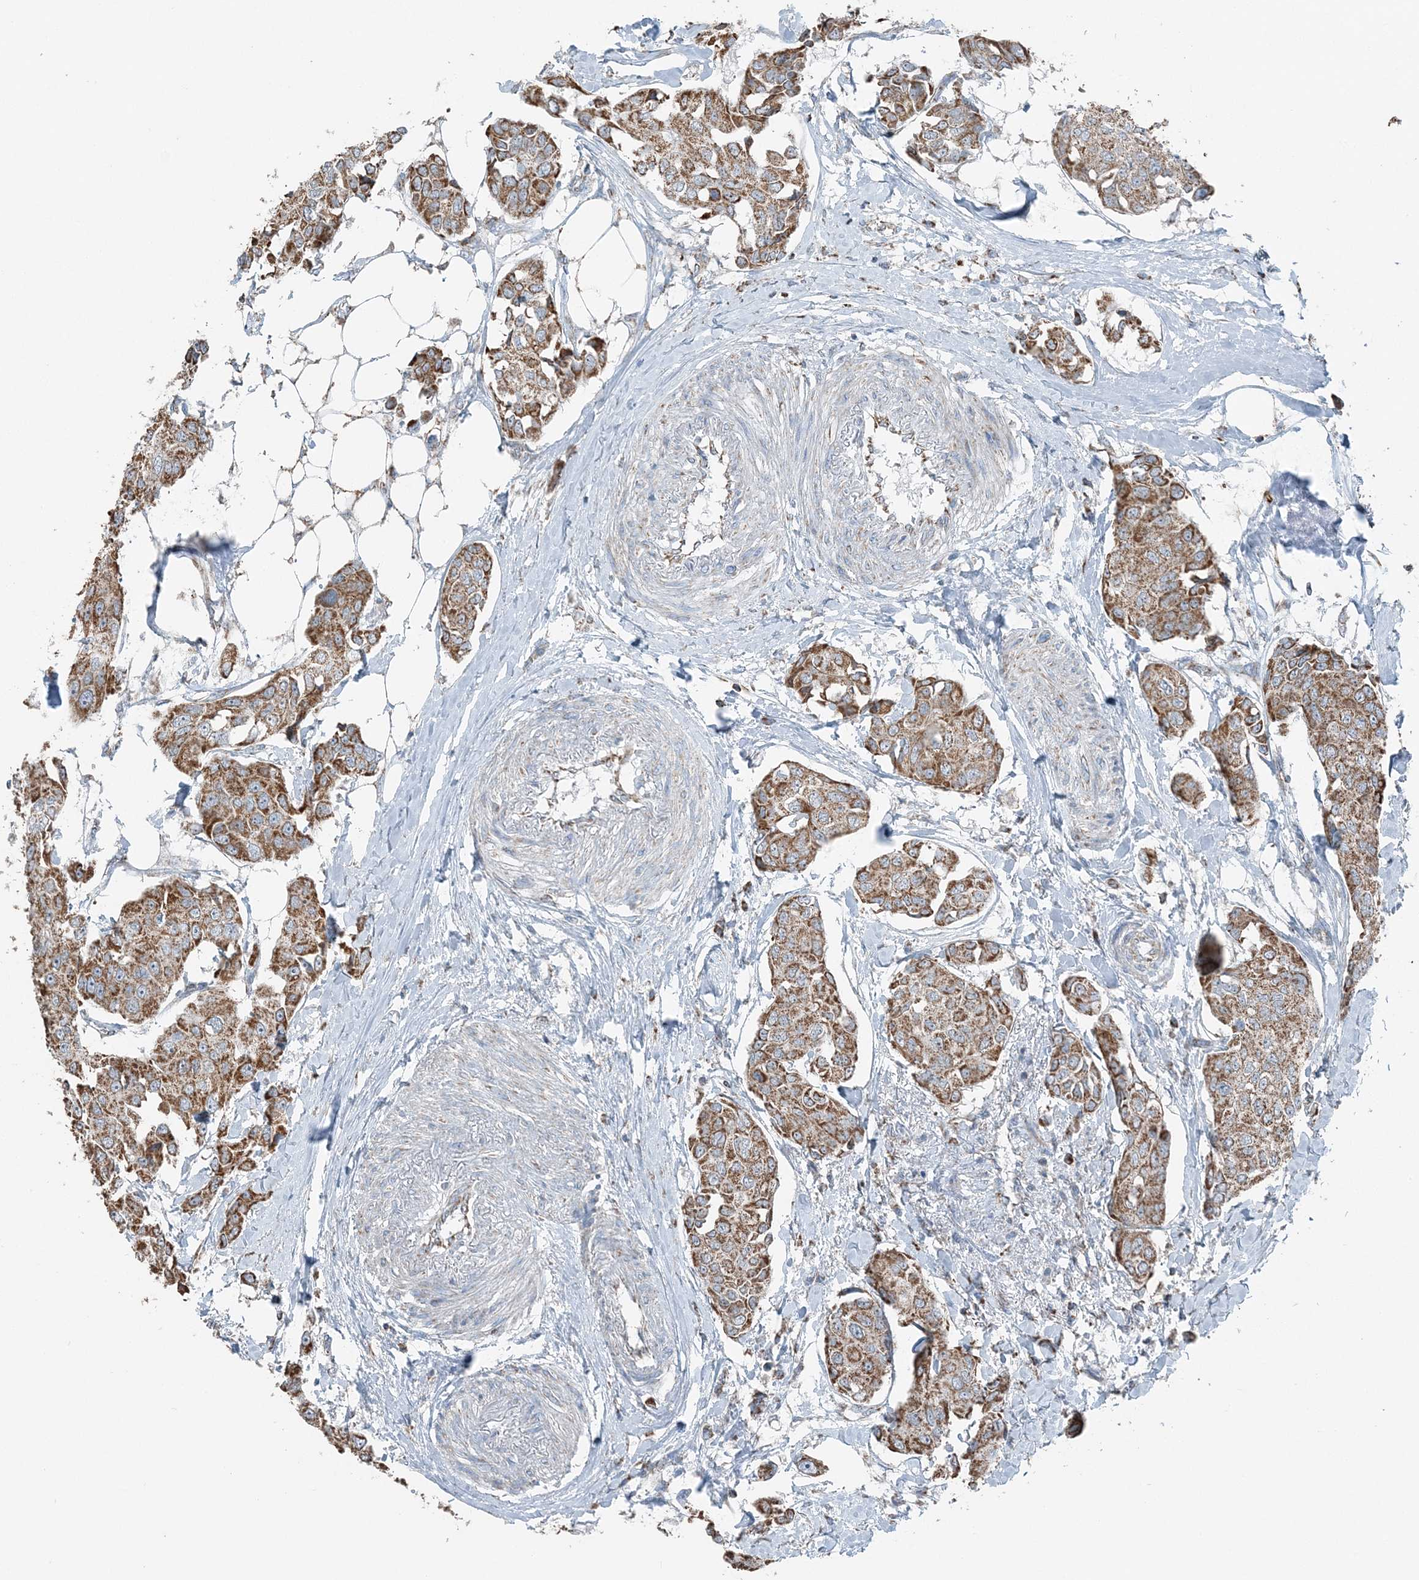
{"staining": {"intensity": "moderate", "quantity": ">75%", "location": "cytoplasmic/membranous"}, "tissue": "breast cancer", "cell_type": "Tumor cells", "image_type": "cancer", "snomed": [{"axis": "morphology", "description": "Duct carcinoma"}, {"axis": "topography", "description": "Breast"}], "caption": "The immunohistochemical stain shows moderate cytoplasmic/membranous expression in tumor cells of breast cancer (invasive ductal carcinoma) tissue.", "gene": "SUCLG1", "patient": {"sex": "female", "age": 80}}